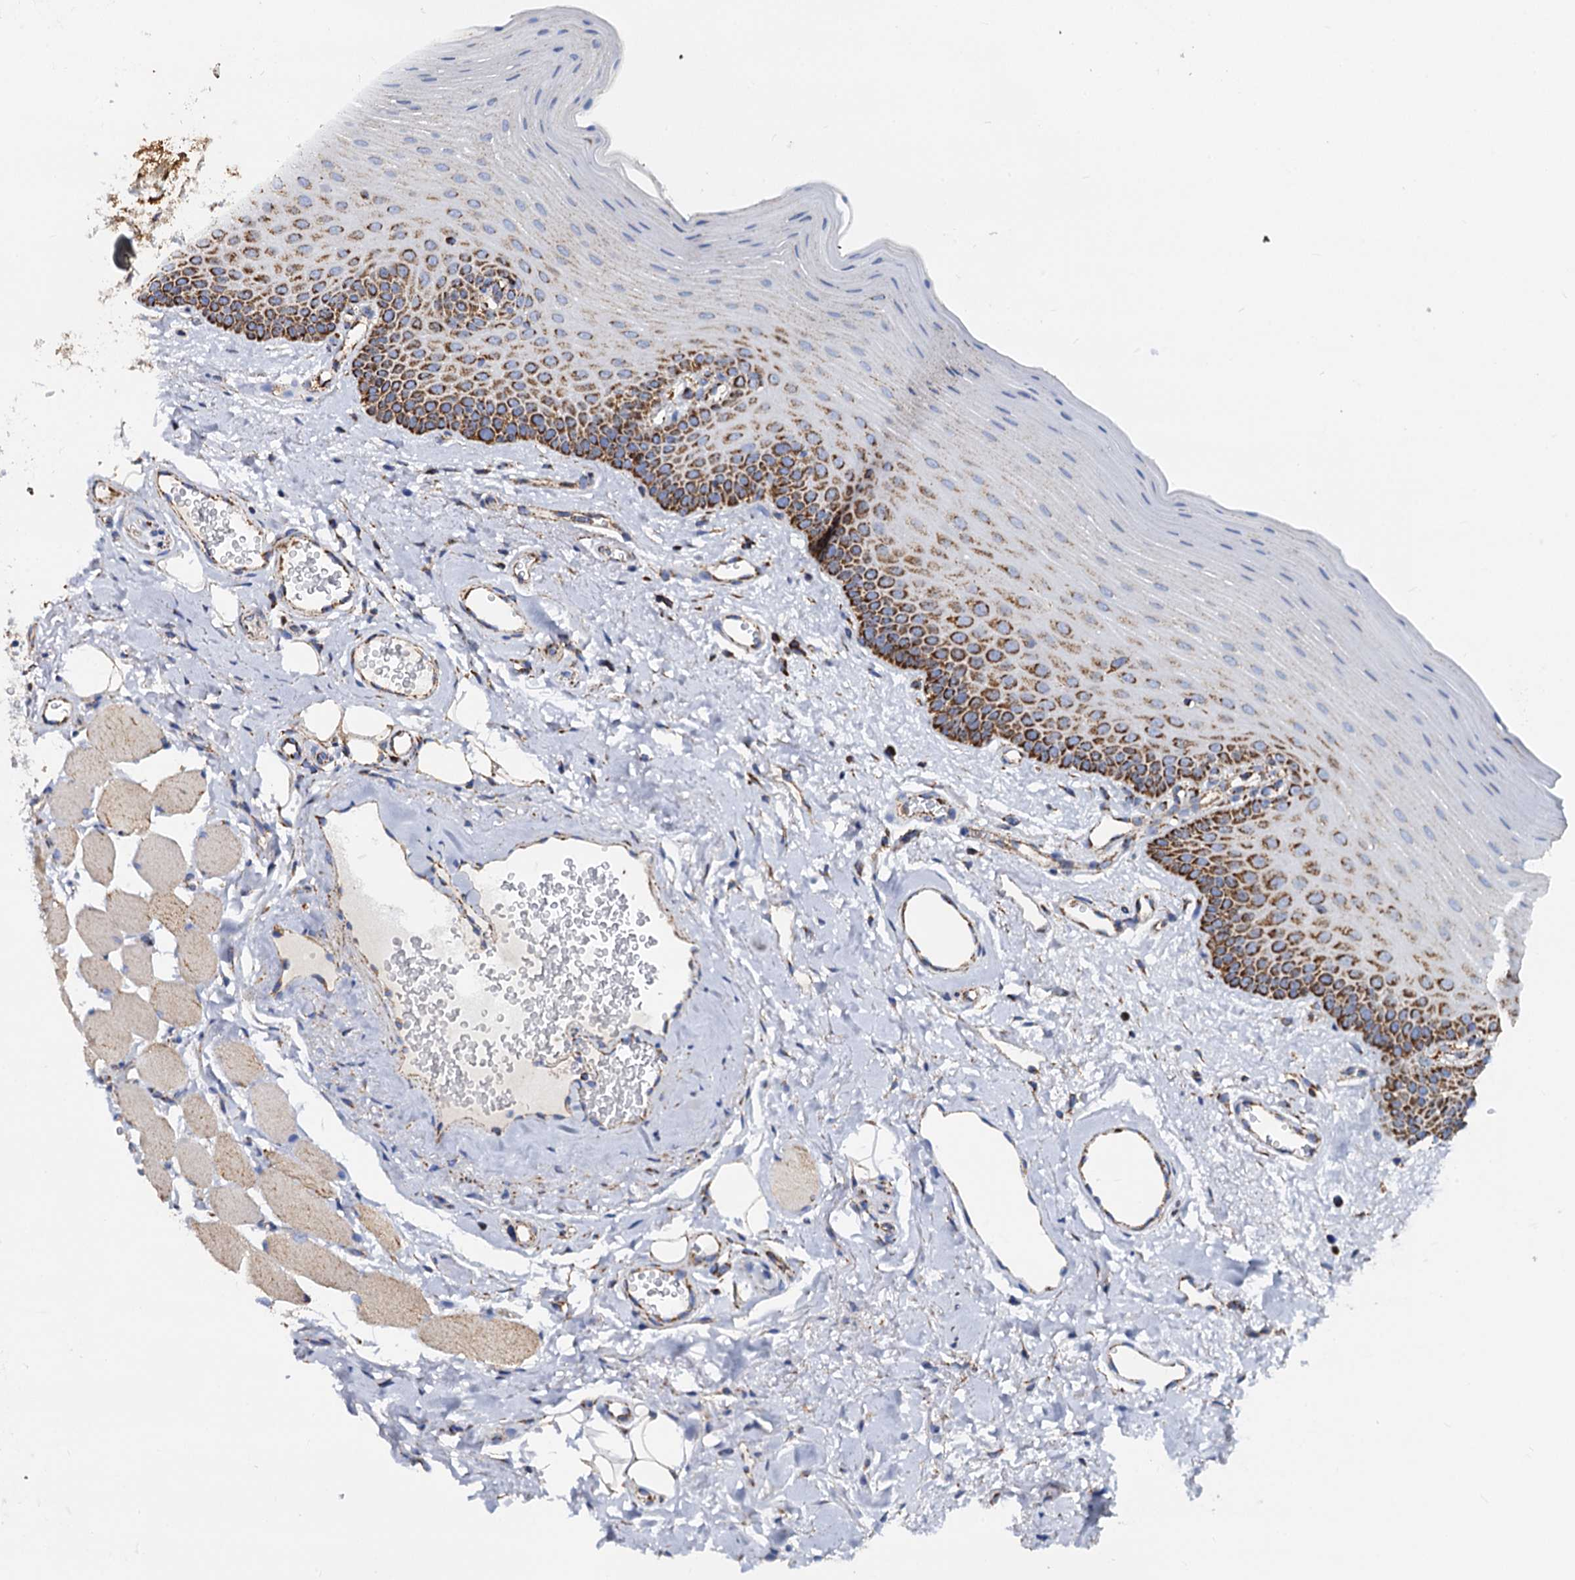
{"staining": {"intensity": "strong", "quantity": ">75%", "location": "cytoplasmic/membranous"}, "tissue": "oral mucosa", "cell_type": "Squamous epithelial cells", "image_type": "normal", "snomed": [{"axis": "morphology", "description": "Normal tissue, NOS"}, {"axis": "topography", "description": "Oral tissue"}], "caption": "Immunohistochemical staining of unremarkable human oral mucosa demonstrates high levels of strong cytoplasmic/membranous expression in approximately >75% of squamous epithelial cells. (DAB IHC with brightfield microscopy, high magnification).", "gene": "TIMM10", "patient": {"sex": "male", "age": 68}}